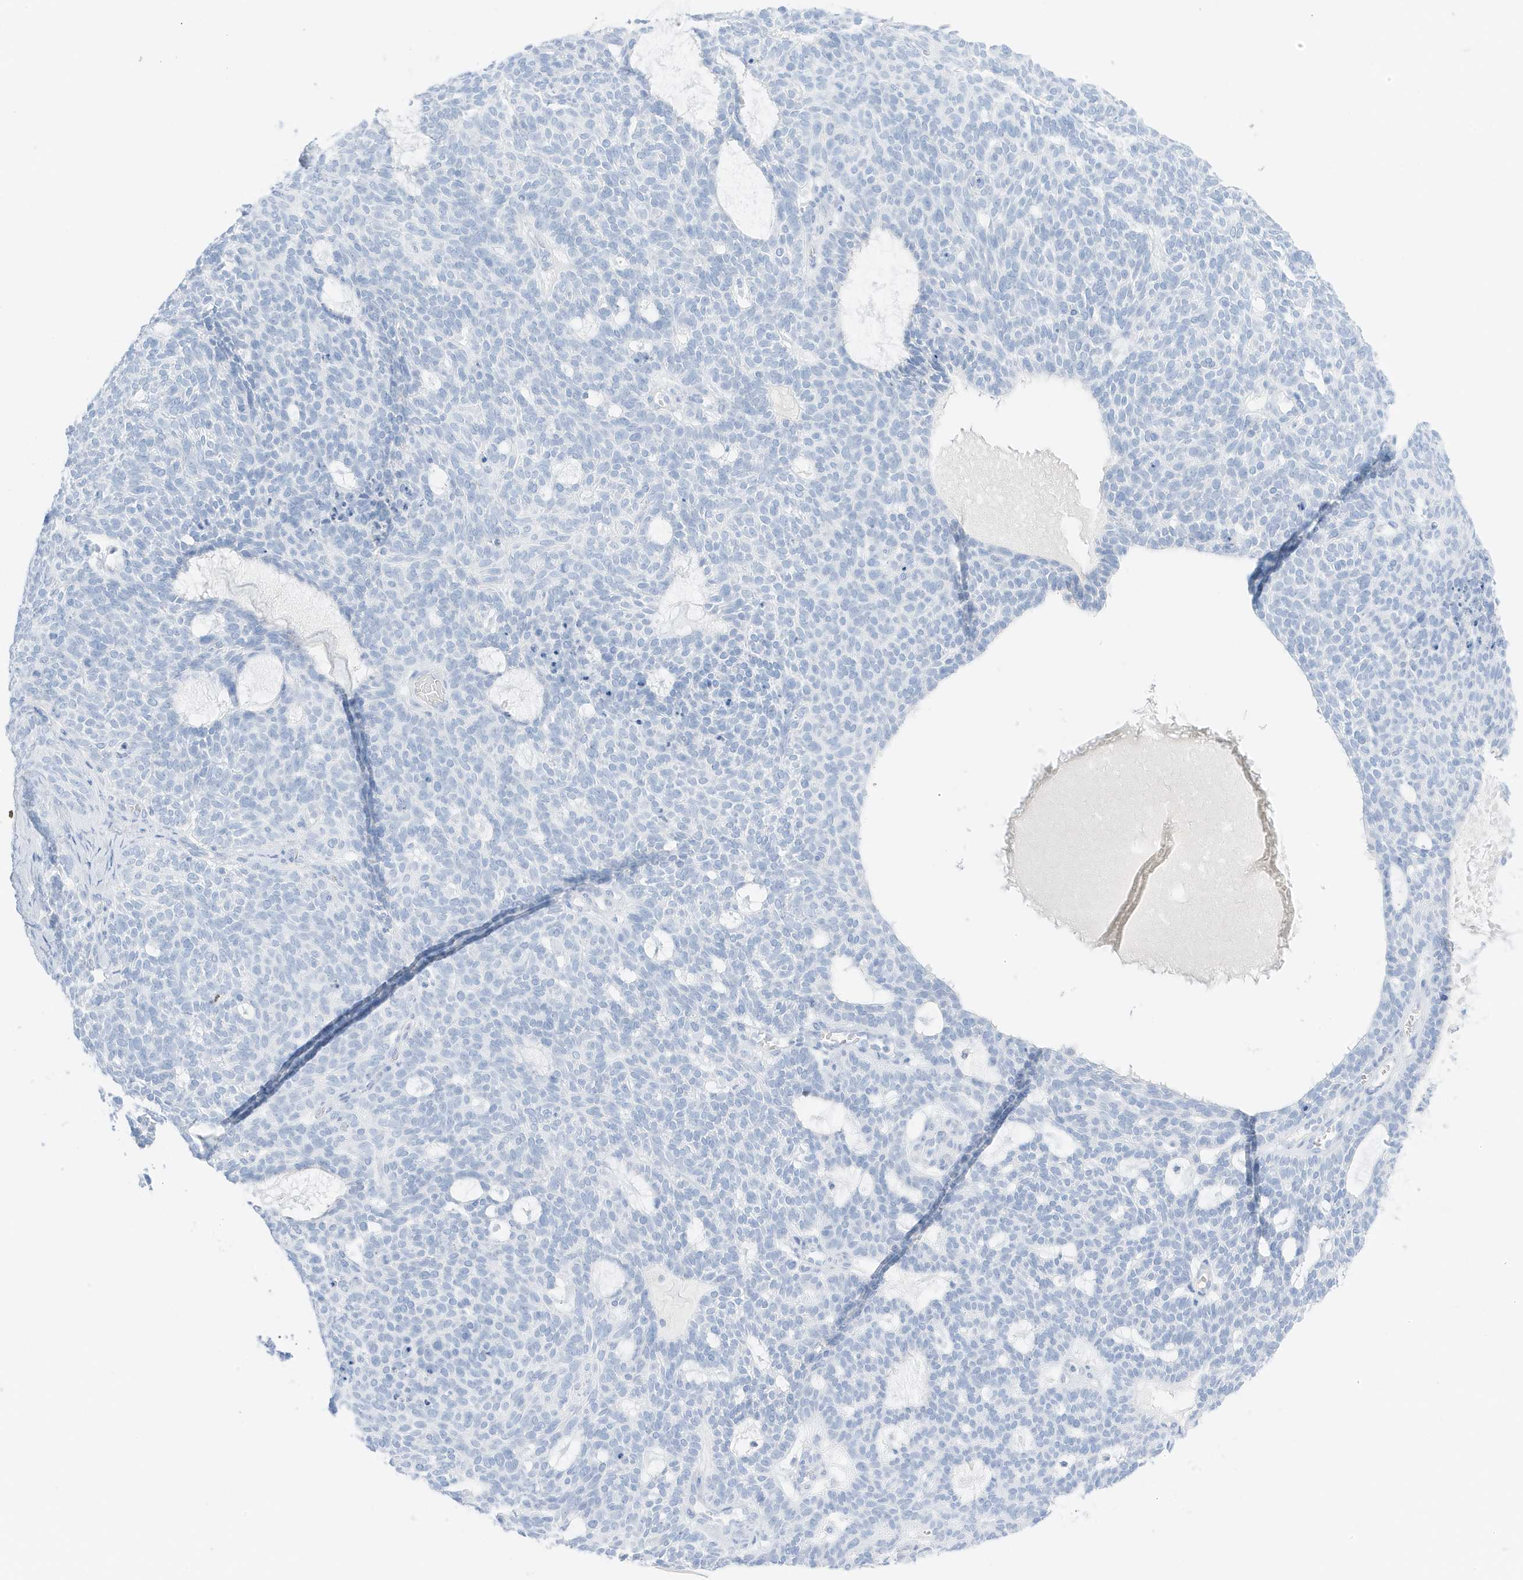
{"staining": {"intensity": "negative", "quantity": "none", "location": "none"}, "tissue": "skin cancer", "cell_type": "Tumor cells", "image_type": "cancer", "snomed": [{"axis": "morphology", "description": "Squamous cell carcinoma, NOS"}, {"axis": "topography", "description": "Skin"}], "caption": "Immunohistochemistry (IHC) micrograph of human skin cancer stained for a protein (brown), which demonstrates no positivity in tumor cells.", "gene": "SLC22A13", "patient": {"sex": "female", "age": 90}}